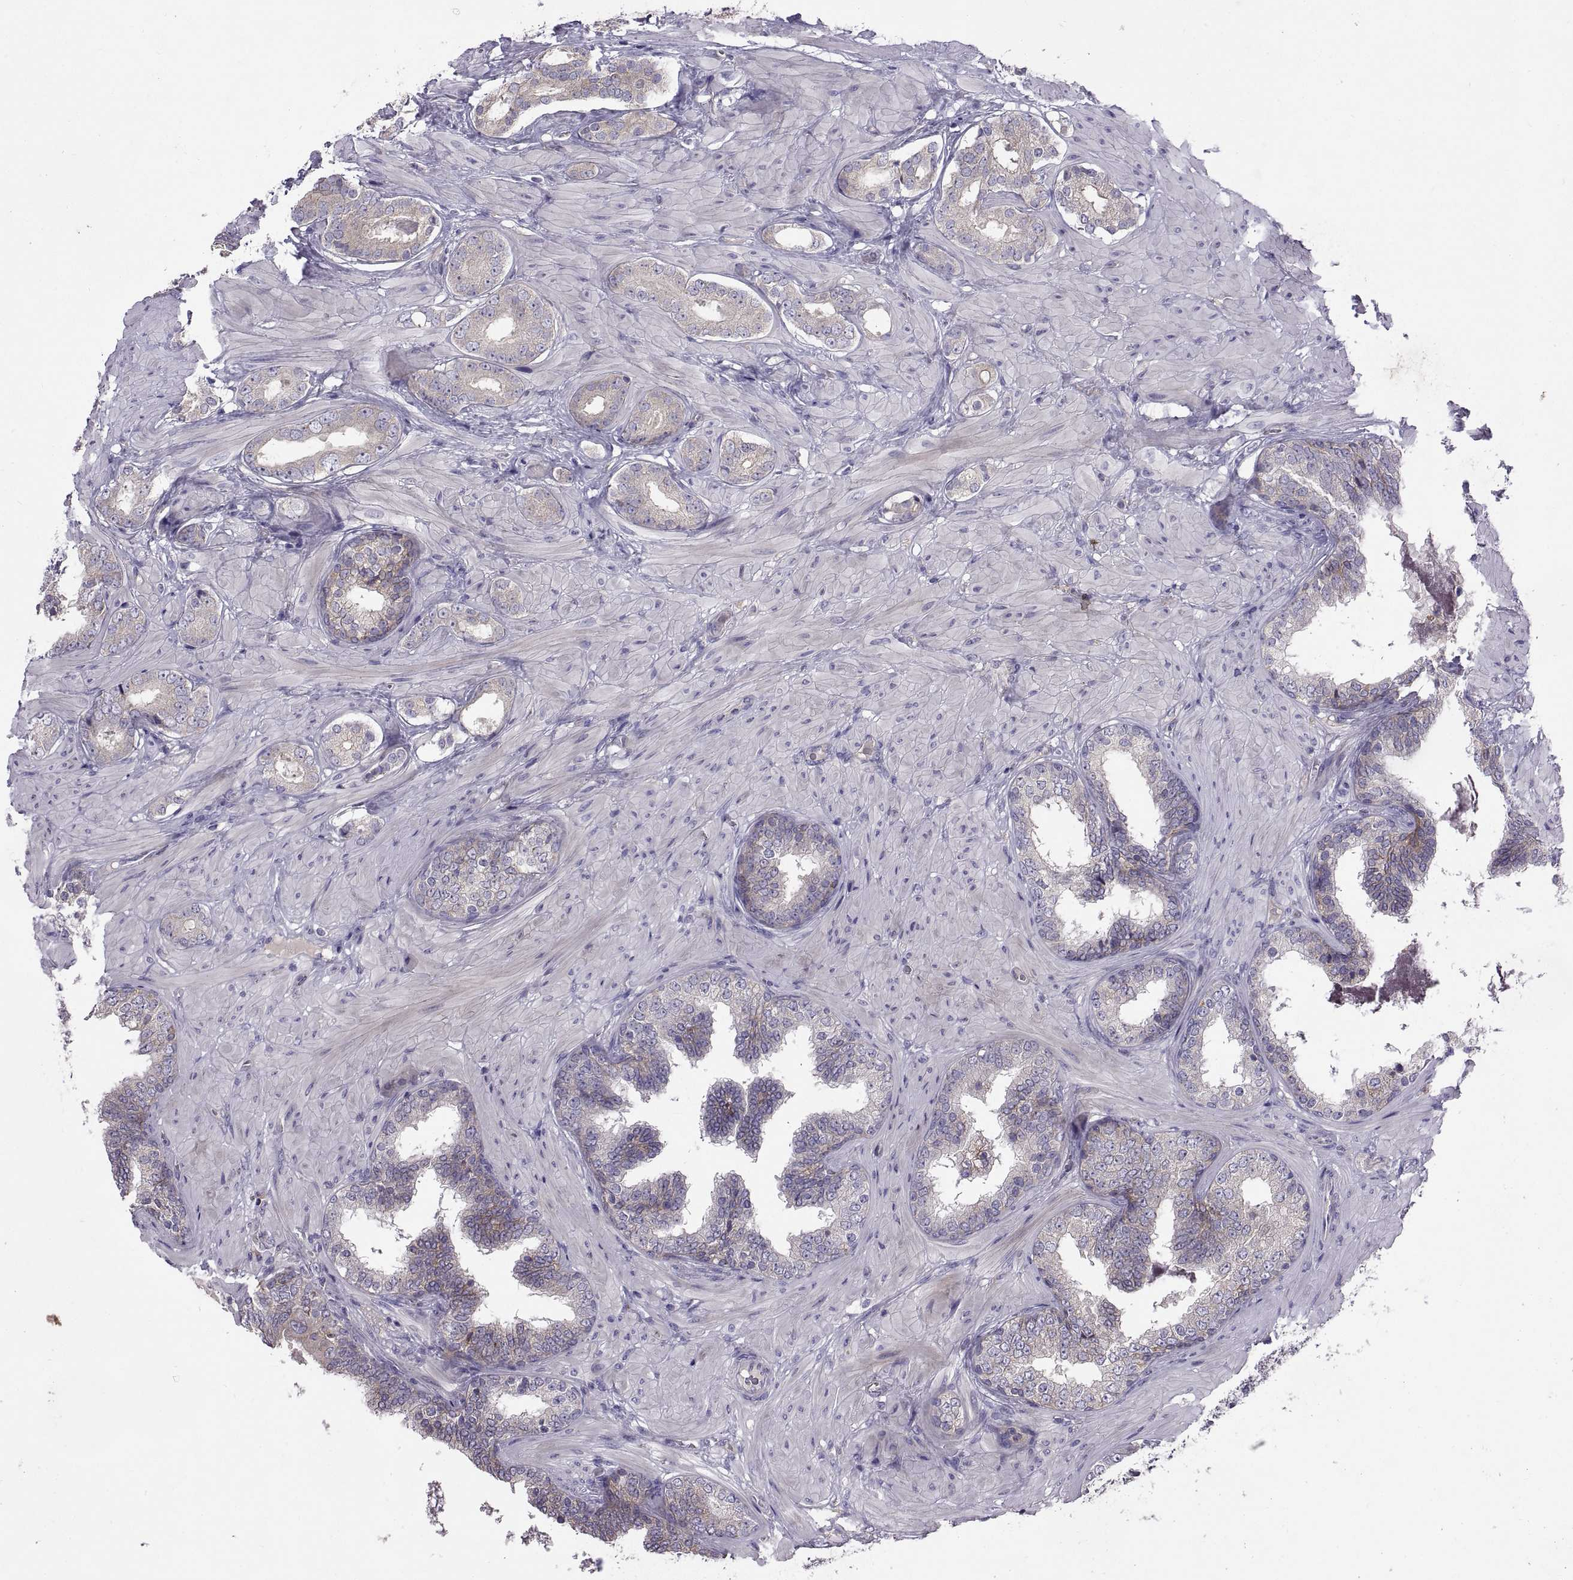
{"staining": {"intensity": "negative", "quantity": "none", "location": "none"}, "tissue": "prostate cancer", "cell_type": "Tumor cells", "image_type": "cancer", "snomed": [{"axis": "morphology", "description": "Adenocarcinoma, Low grade"}, {"axis": "topography", "description": "Prostate"}], "caption": "Immunohistochemistry (IHC) micrograph of human prostate cancer (adenocarcinoma (low-grade)) stained for a protein (brown), which demonstrates no expression in tumor cells.", "gene": "ARSL", "patient": {"sex": "male", "age": 60}}